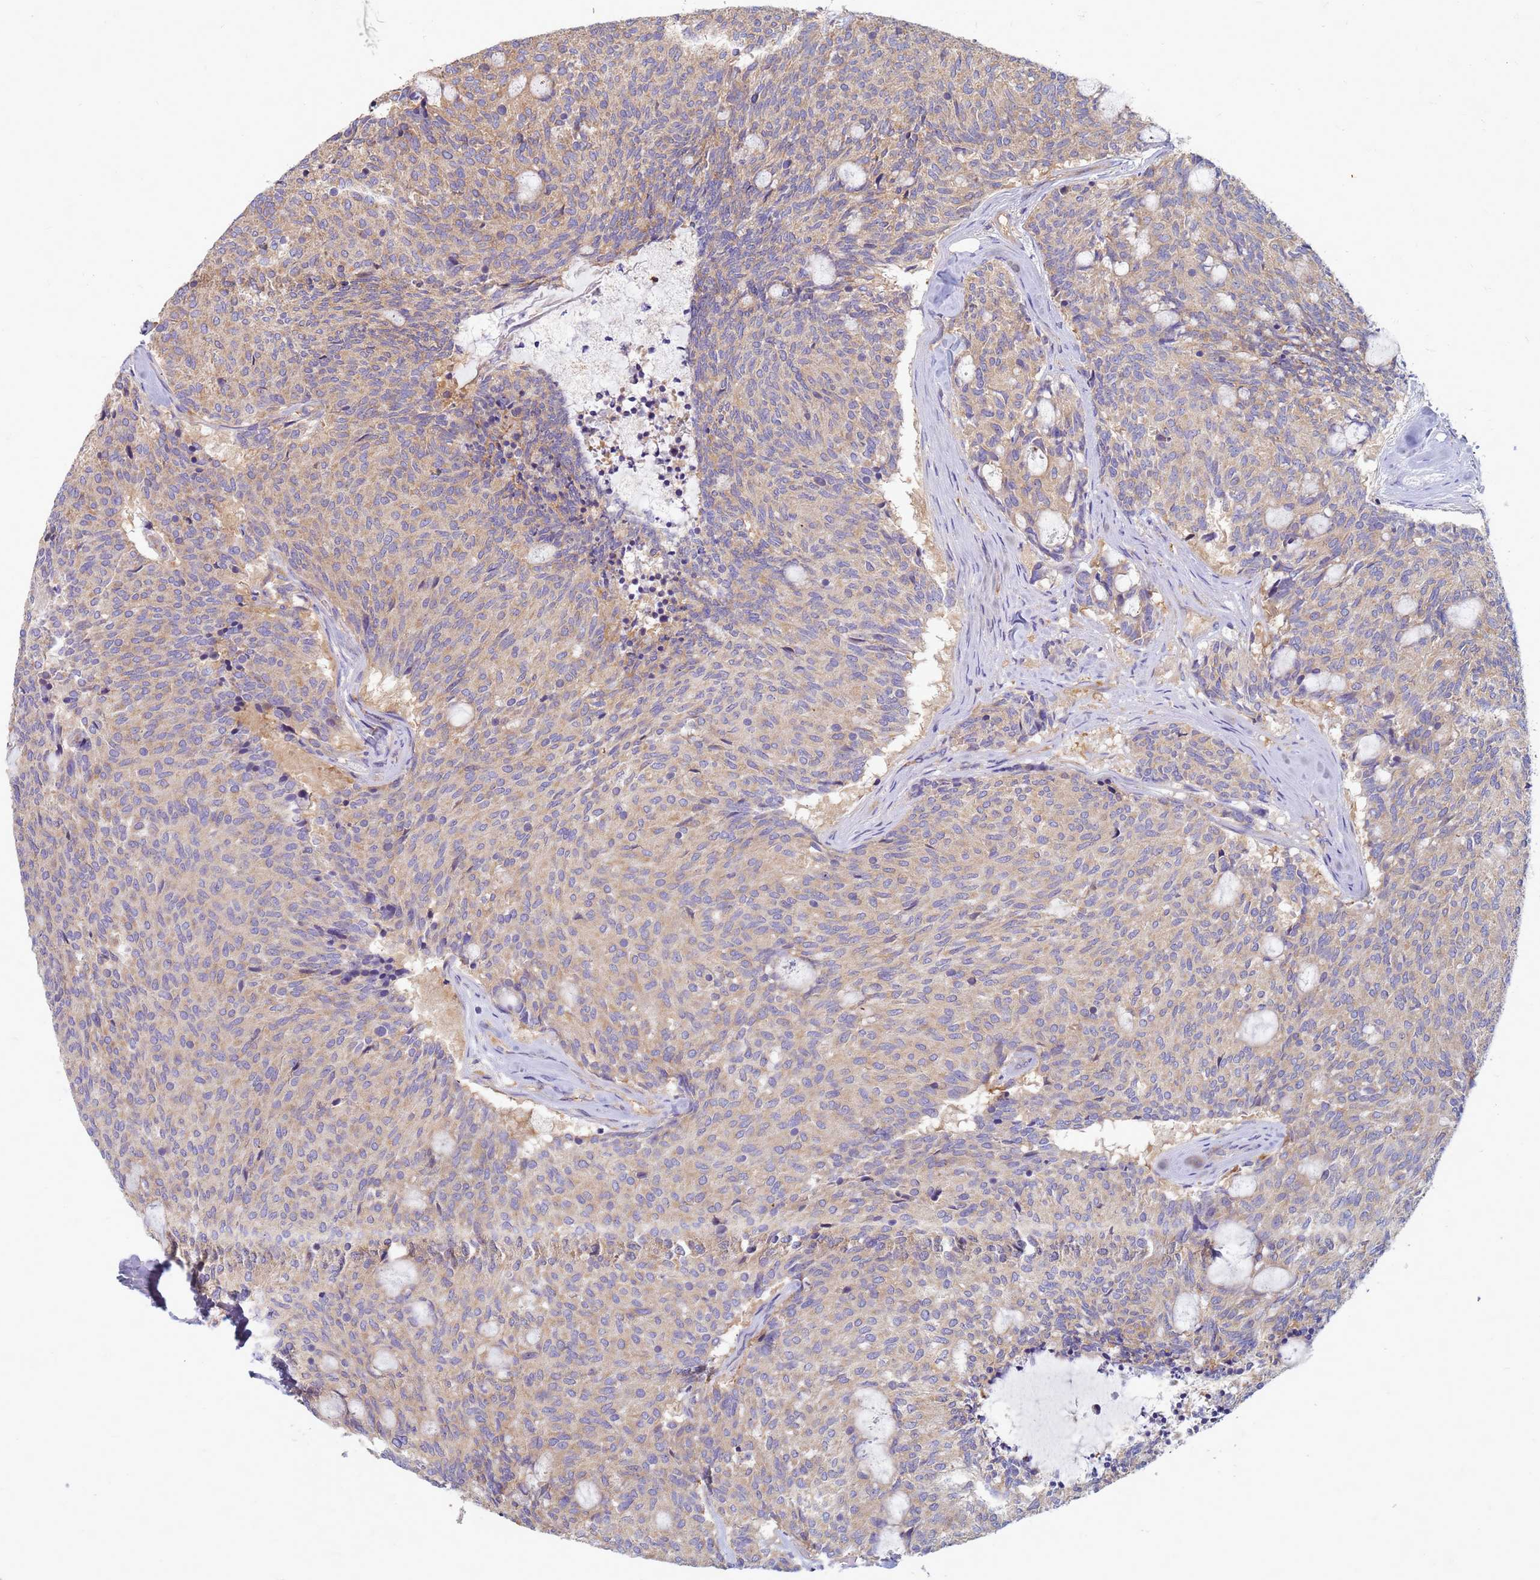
{"staining": {"intensity": "weak", "quantity": ">75%", "location": "cytoplasmic/membranous"}, "tissue": "carcinoid", "cell_type": "Tumor cells", "image_type": "cancer", "snomed": [{"axis": "morphology", "description": "Carcinoid, malignant, NOS"}, {"axis": "topography", "description": "Pancreas"}], "caption": "Weak cytoplasmic/membranous positivity is identified in about >75% of tumor cells in carcinoid (malignant).", "gene": "EEA1", "patient": {"sex": "female", "age": 54}}